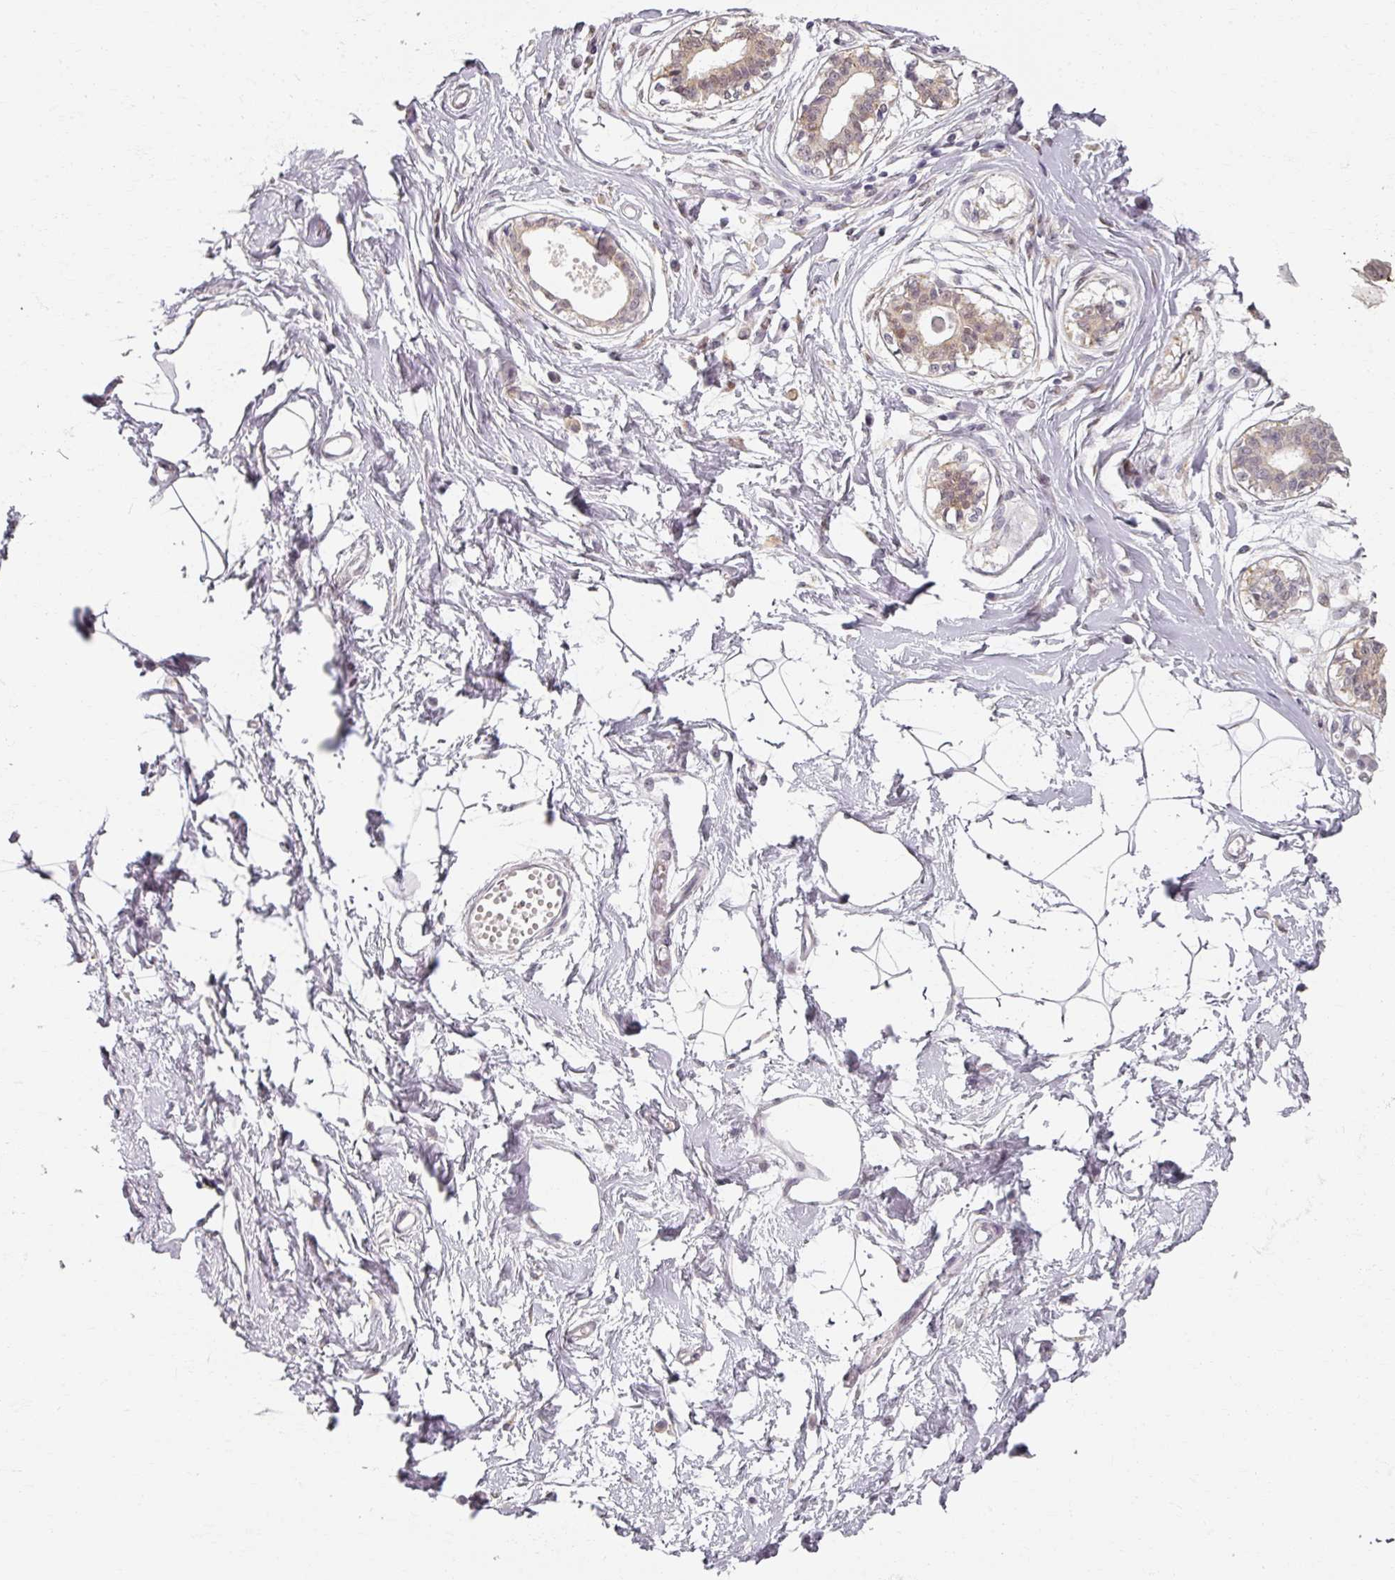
{"staining": {"intensity": "negative", "quantity": "none", "location": "none"}, "tissue": "breast", "cell_type": "Adipocytes", "image_type": "normal", "snomed": [{"axis": "morphology", "description": "Normal tissue, NOS"}, {"axis": "topography", "description": "Breast"}], "caption": "DAB immunohistochemical staining of unremarkable human breast demonstrates no significant positivity in adipocytes.", "gene": "RIPOR3", "patient": {"sex": "female", "age": 45}}